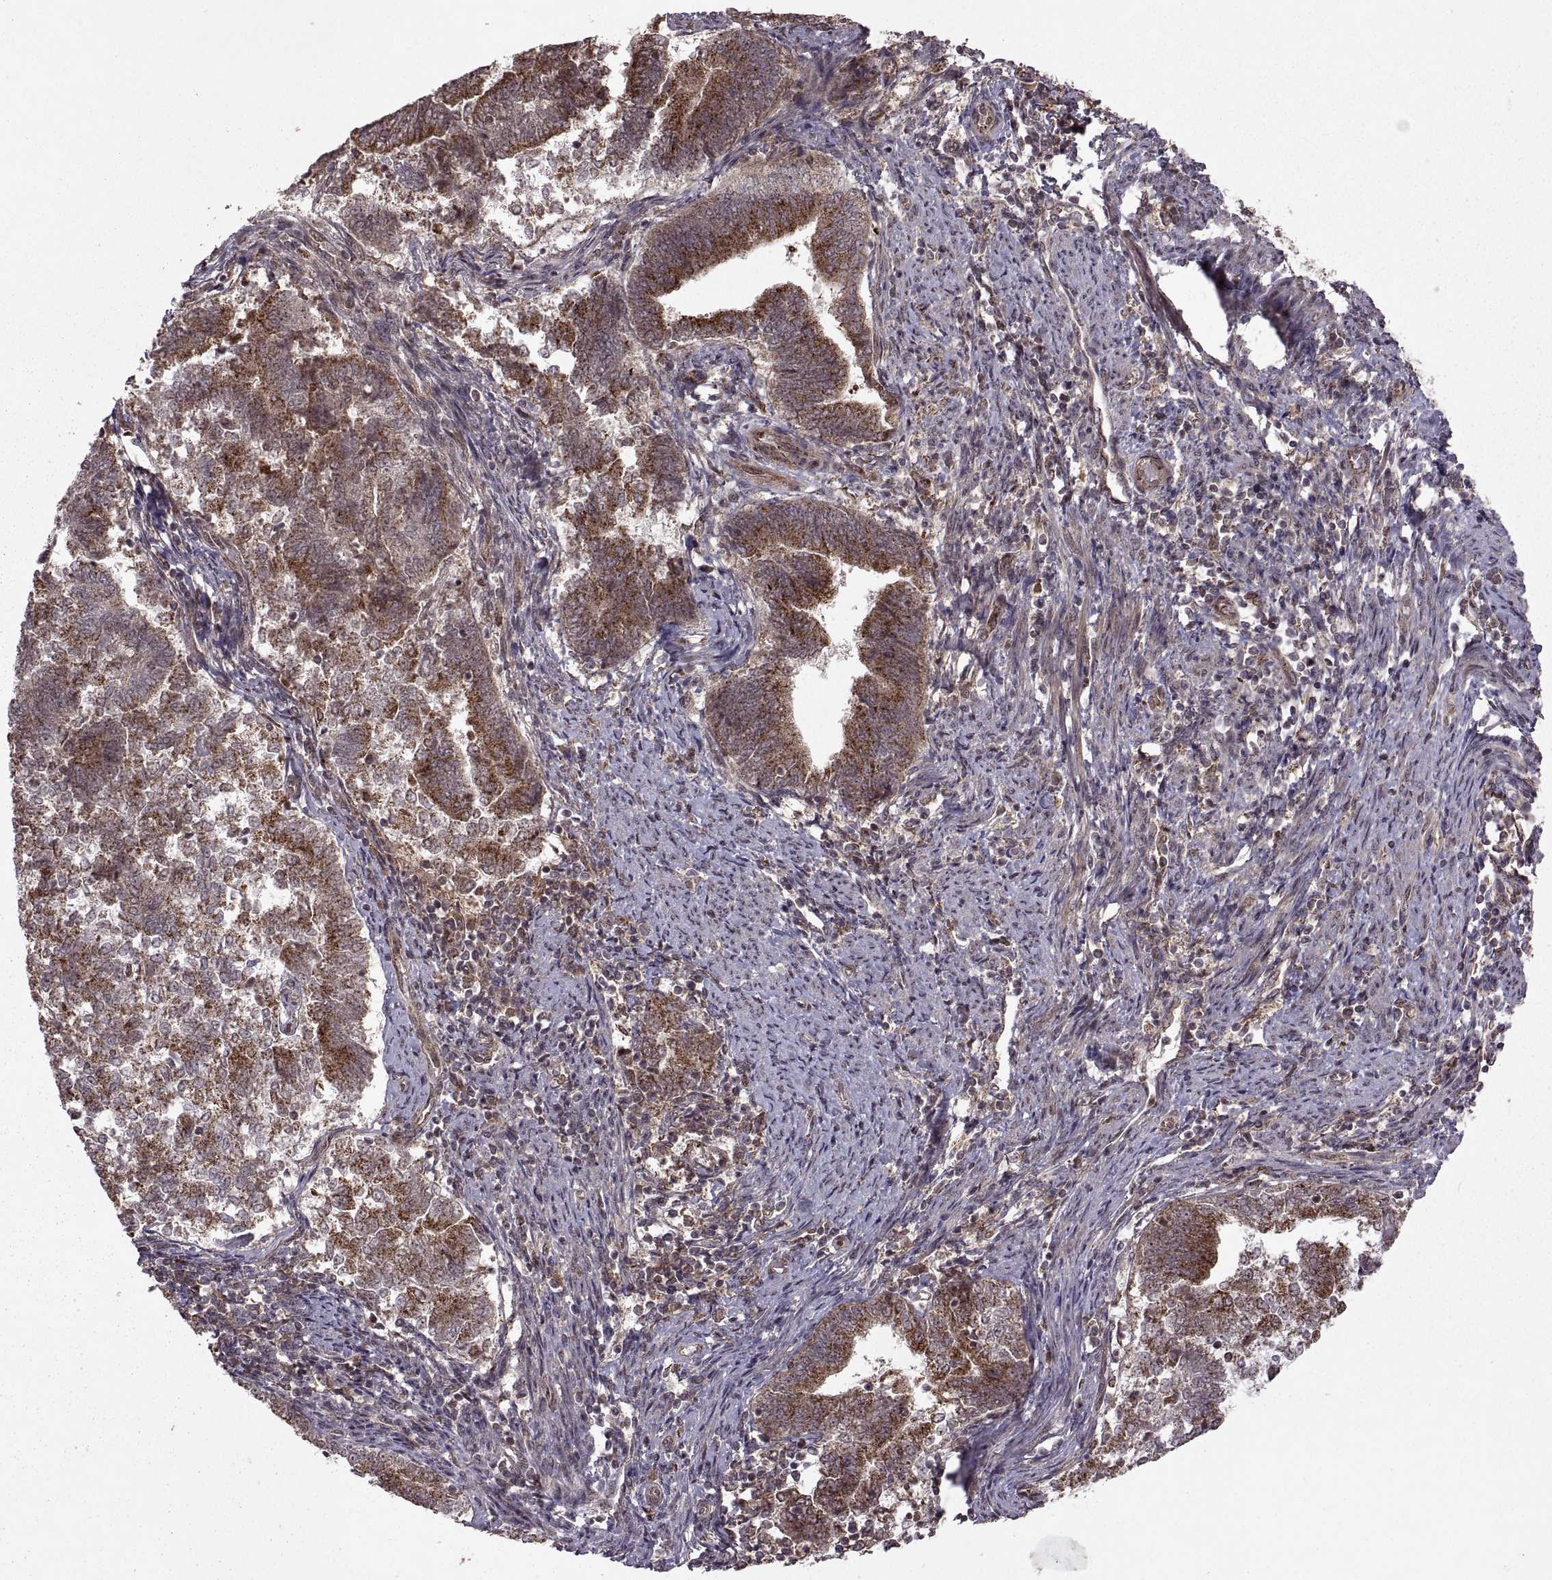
{"staining": {"intensity": "strong", "quantity": ">75%", "location": "cytoplasmic/membranous"}, "tissue": "endometrial cancer", "cell_type": "Tumor cells", "image_type": "cancer", "snomed": [{"axis": "morphology", "description": "Adenocarcinoma, NOS"}, {"axis": "topography", "description": "Endometrium"}], "caption": "The immunohistochemical stain labels strong cytoplasmic/membranous positivity in tumor cells of endometrial cancer tissue.", "gene": "PTOV1", "patient": {"sex": "female", "age": 65}}